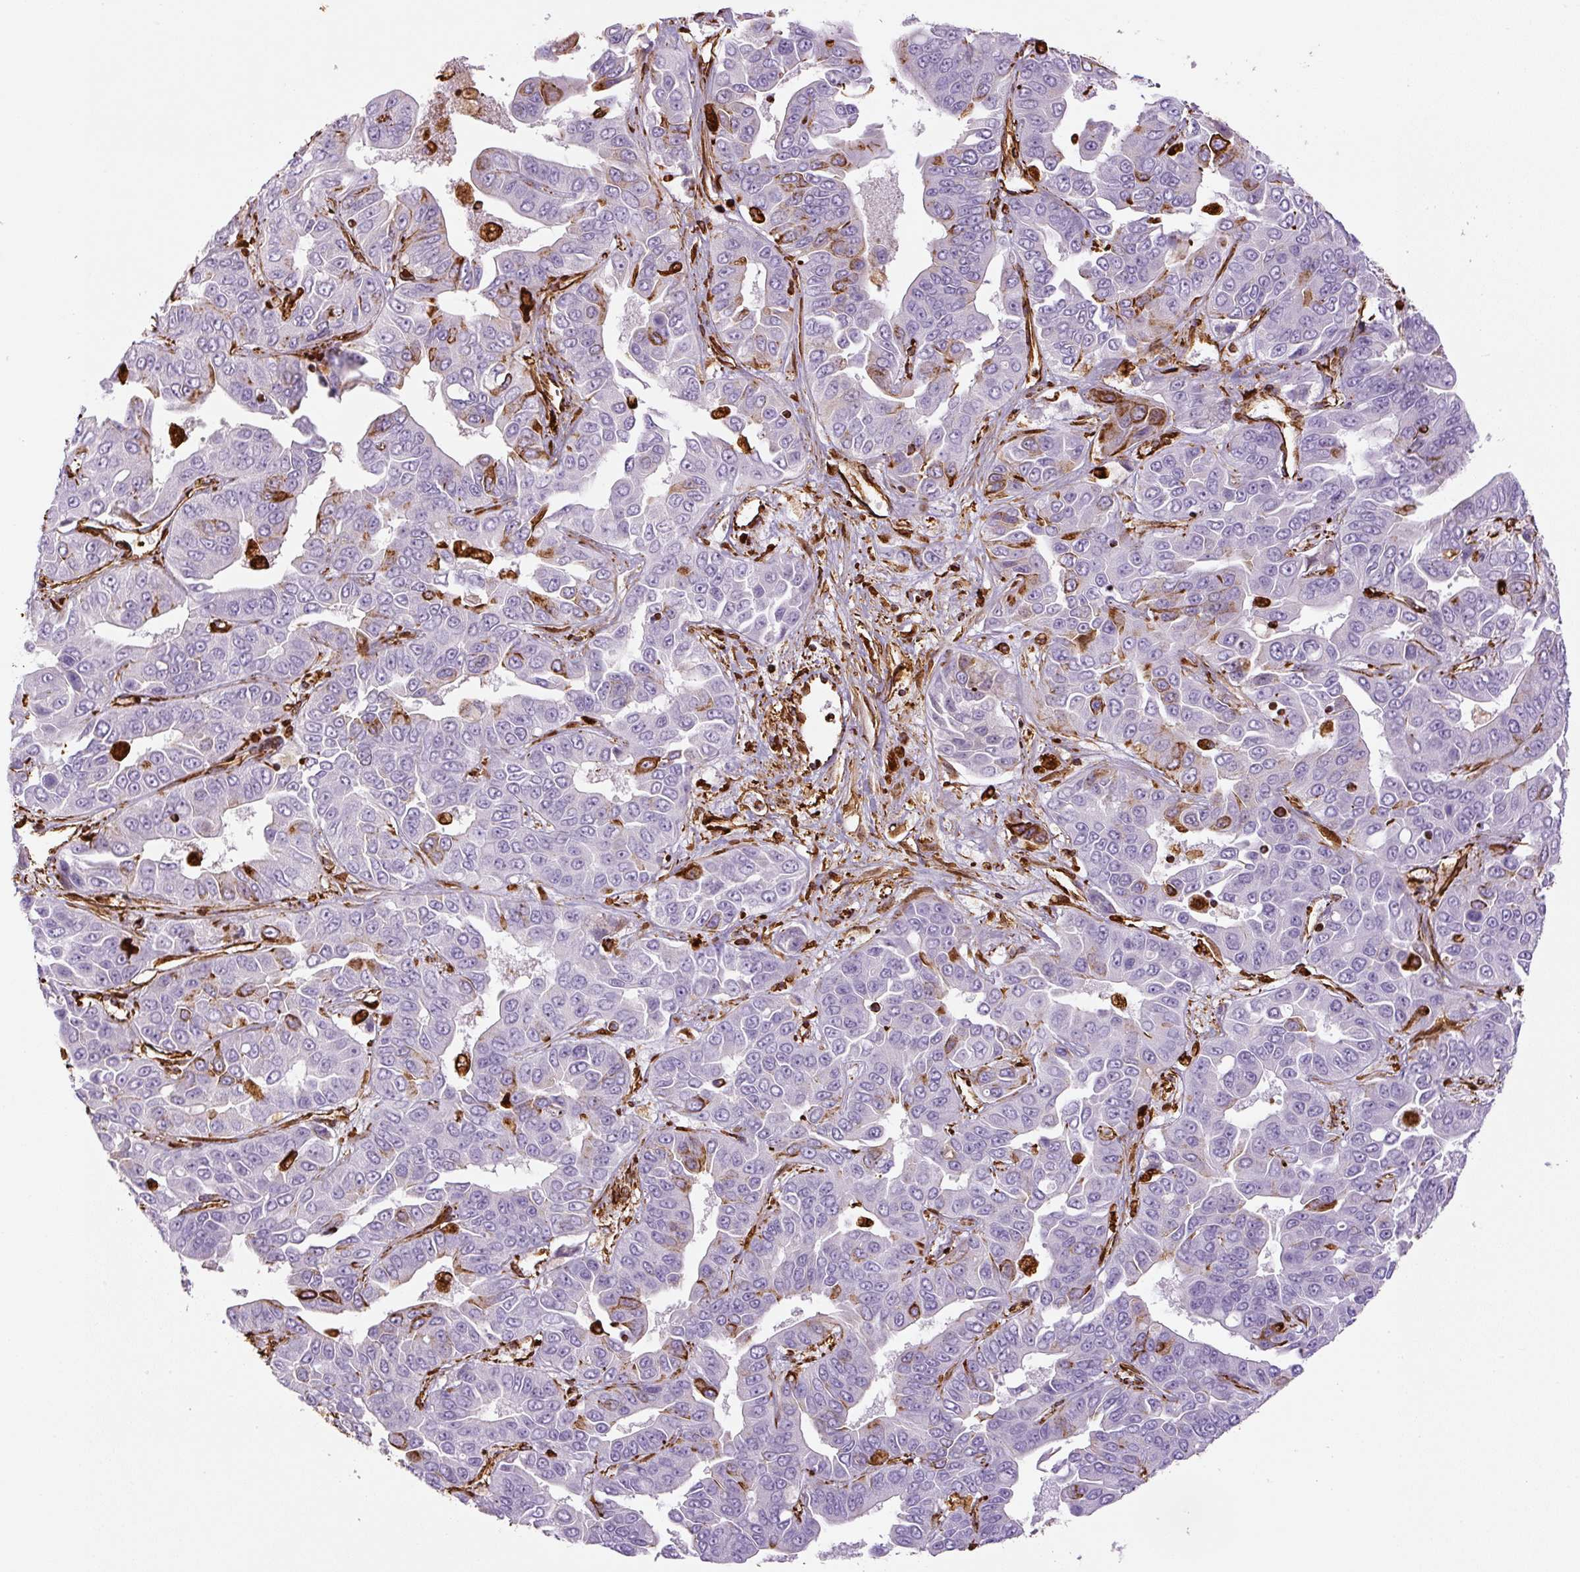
{"staining": {"intensity": "negative", "quantity": "none", "location": "none"}, "tissue": "liver cancer", "cell_type": "Tumor cells", "image_type": "cancer", "snomed": [{"axis": "morphology", "description": "Cholangiocarcinoma"}, {"axis": "topography", "description": "Liver"}], "caption": "This is an IHC micrograph of human liver cancer (cholangiocarcinoma). There is no expression in tumor cells.", "gene": "VIM", "patient": {"sex": "female", "age": 52}}